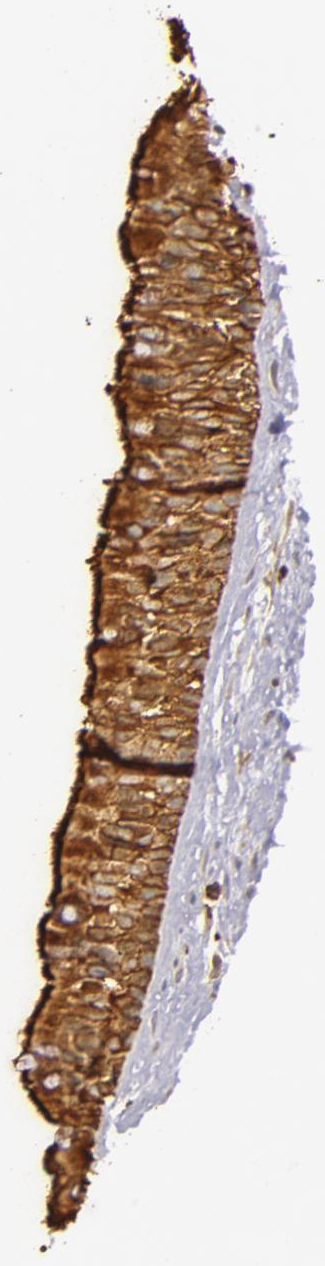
{"staining": {"intensity": "strong", "quantity": ">75%", "location": "cytoplasmic/membranous"}, "tissue": "nasopharynx", "cell_type": "Respiratory epithelial cells", "image_type": "normal", "snomed": [{"axis": "morphology", "description": "Normal tissue, NOS"}, {"axis": "topography", "description": "Nasopharynx"}], "caption": "Immunohistochemistry (IHC) of benign nasopharynx exhibits high levels of strong cytoplasmic/membranous expression in approximately >75% of respiratory epithelial cells.", "gene": "SLC9A3R1", "patient": {"sex": "male", "age": 13}}